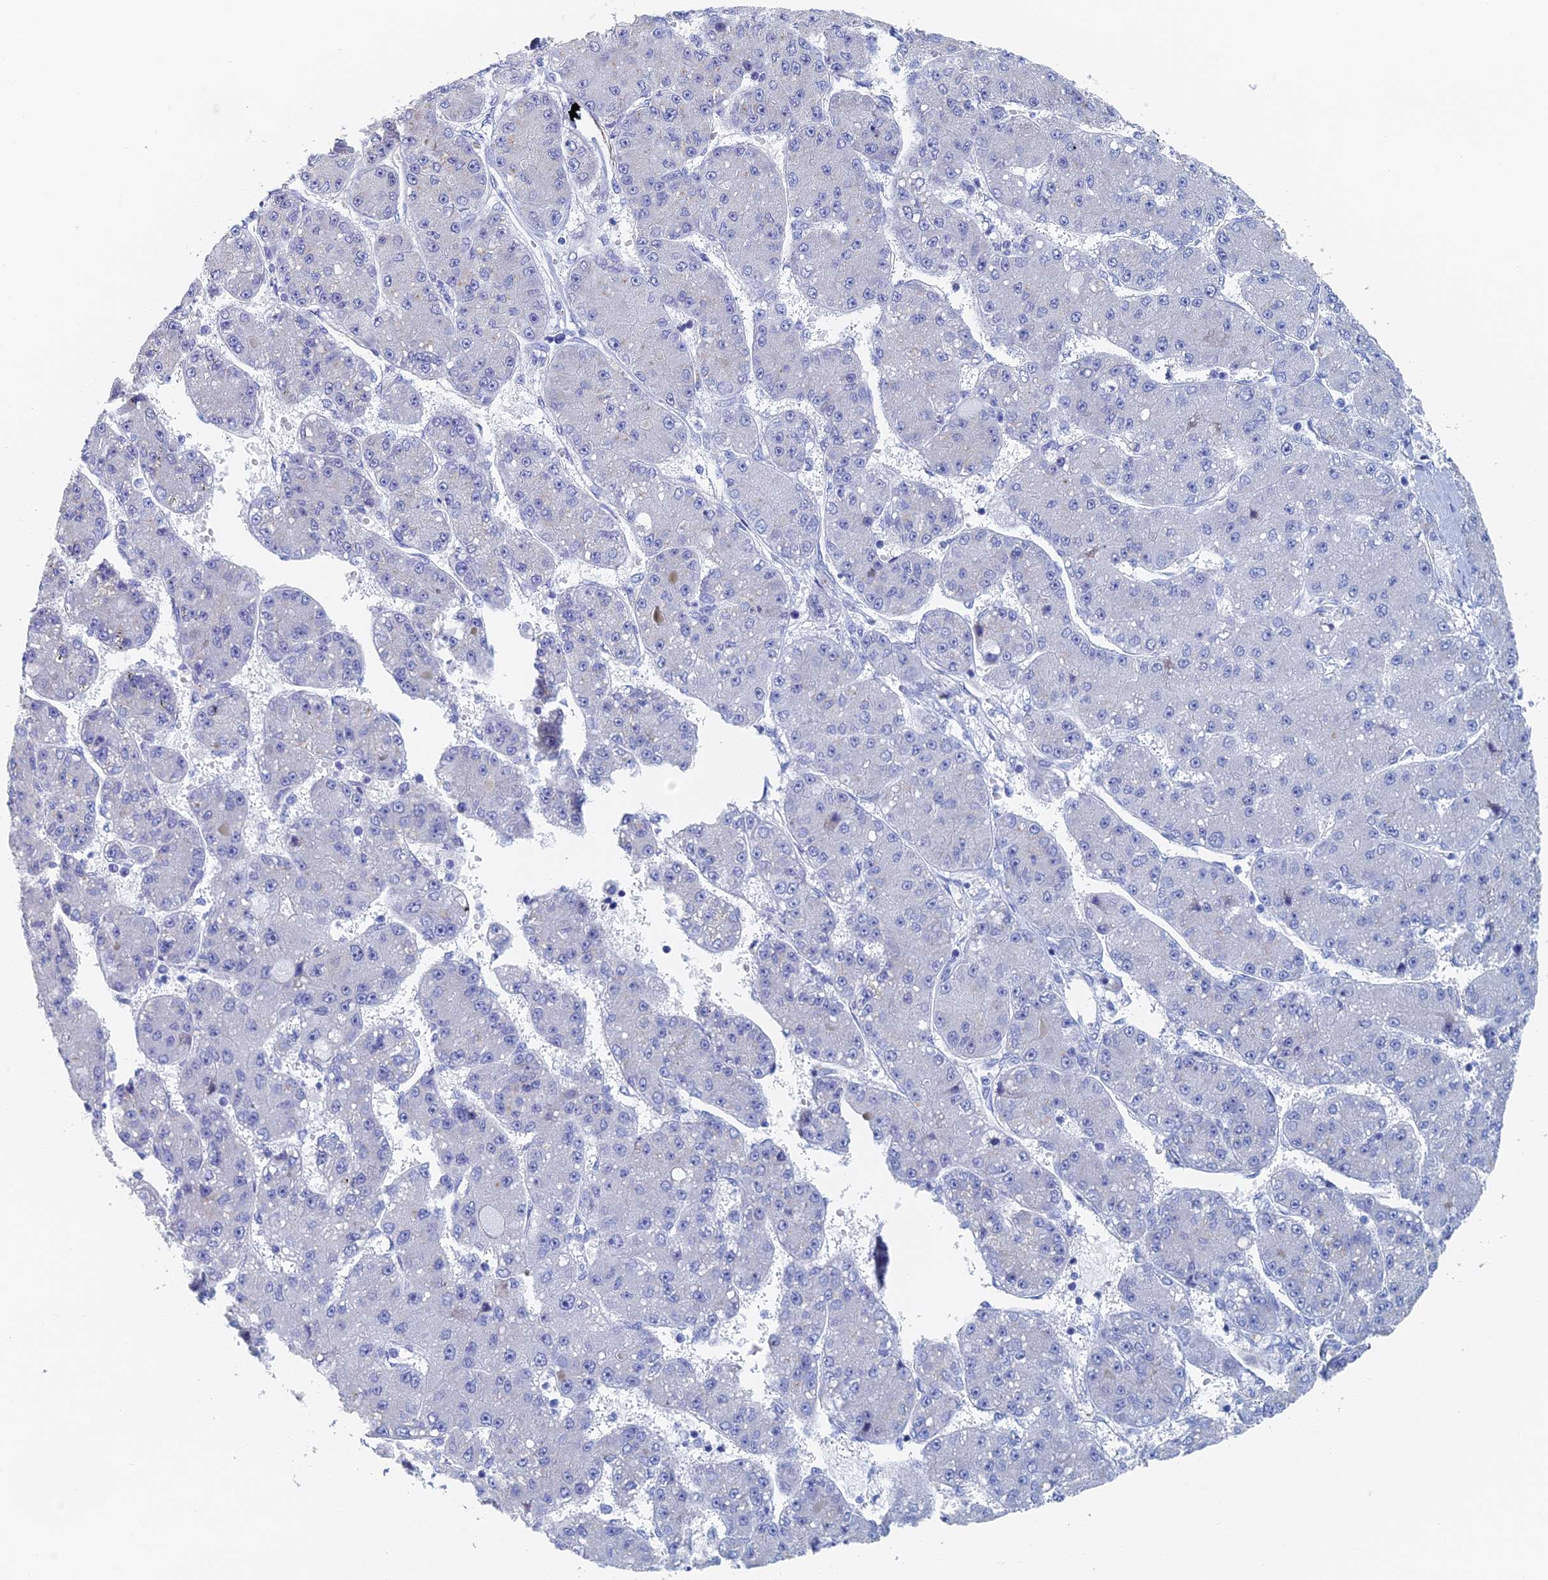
{"staining": {"intensity": "negative", "quantity": "none", "location": "none"}, "tissue": "liver cancer", "cell_type": "Tumor cells", "image_type": "cancer", "snomed": [{"axis": "morphology", "description": "Carcinoma, Hepatocellular, NOS"}, {"axis": "topography", "description": "Liver"}], "caption": "Tumor cells are negative for brown protein staining in liver hepatocellular carcinoma.", "gene": "KCNK18", "patient": {"sex": "male", "age": 67}}